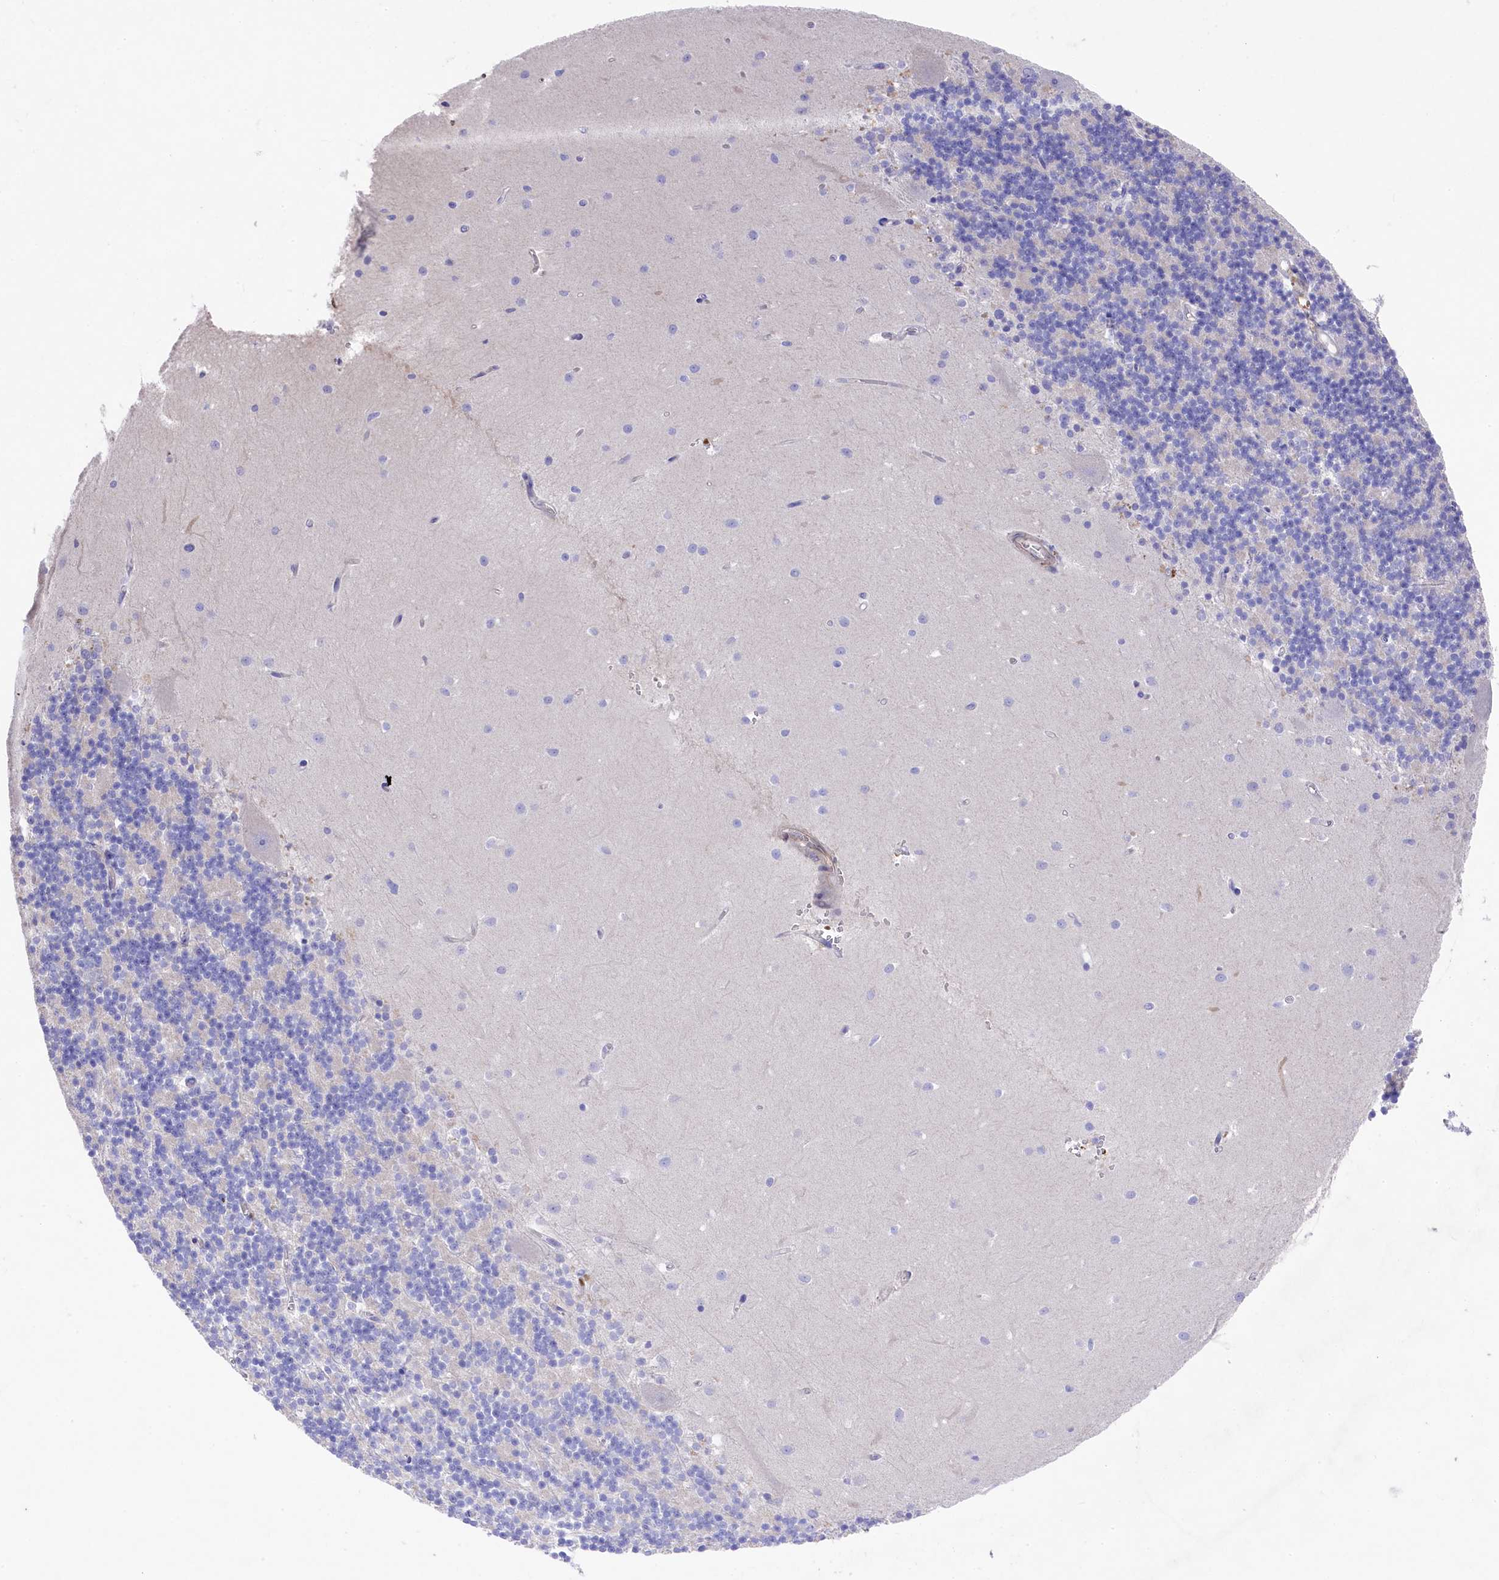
{"staining": {"intensity": "negative", "quantity": "none", "location": "none"}, "tissue": "cerebellum", "cell_type": "Cells in granular layer", "image_type": "normal", "snomed": [{"axis": "morphology", "description": "Normal tissue, NOS"}, {"axis": "topography", "description": "Cerebellum"}], "caption": "Immunohistochemistry (IHC) photomicrograph of unremarkable cerebellum: human cerebellum stained with DAB (3,3'-diaminobenzidine) reveals no significant protein positivity in cells in granular layer.", "gene": "LHFPL4", "patient": {"sex": "male", "age": 54}}